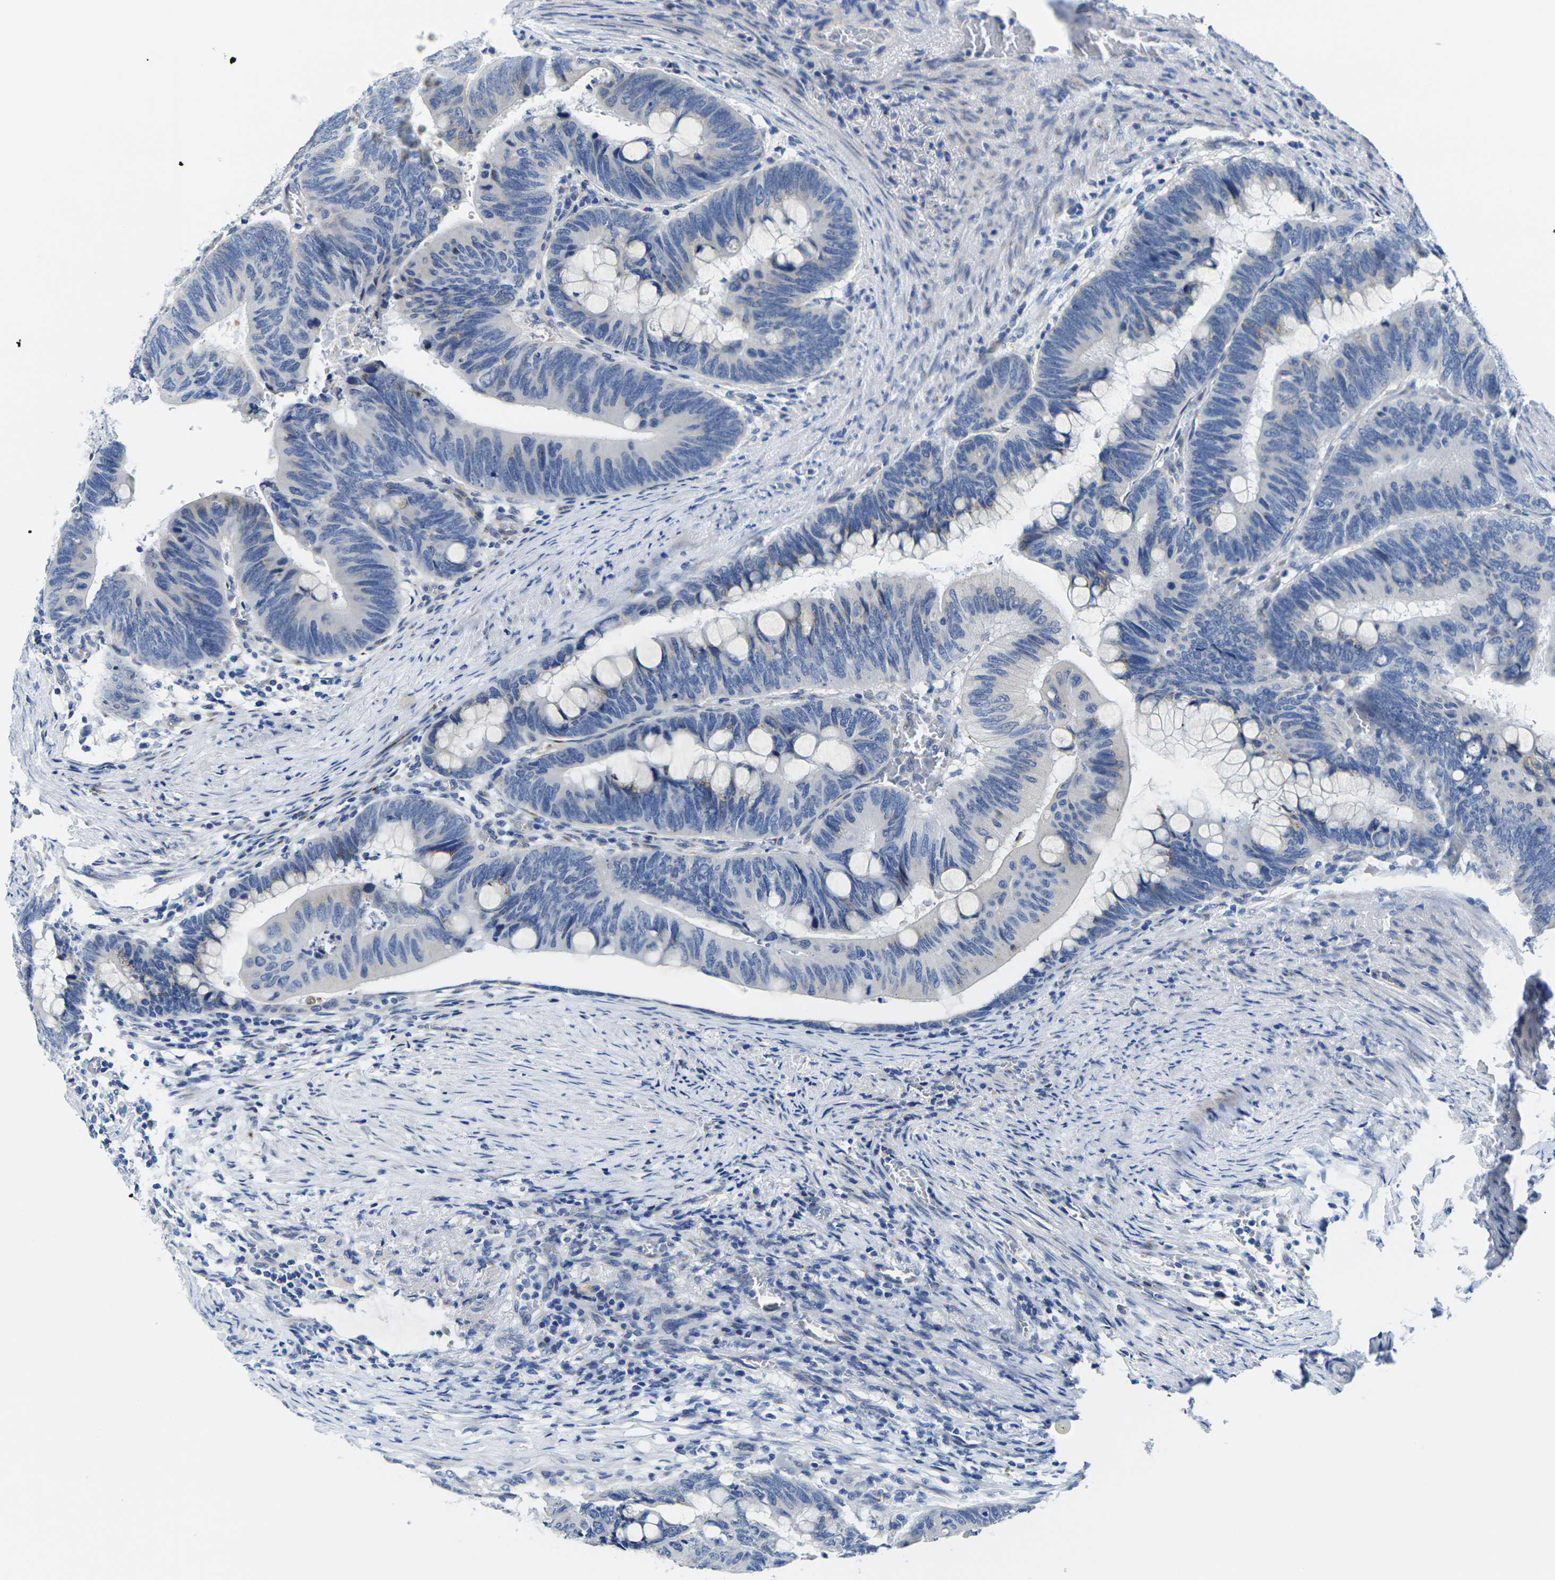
{"staining": {"intensity": "negative", "quantity": "none", "location": "none"}, "tissue": "colorectal cancer", "cell_type": "Tumor cells", "image_type": "cancer", "snomed": [{"axis": "morphology", "description": "Normal tissue, NOS"}, {"axis": "morphology", "description": "Adenocarcinoma, NOS"}, {"axis": "topography", "description": "Rectum"}, {"axis": "topography", "description": "Peripheral nerve tissue"}], "caption": "IHC micrograph of neoplastic tissue: colorectal cancer stained with DAB displays no significant protein staining in tumor cells.", "gene": "CRK", "patient": {"sex": "male", "age": 92}}